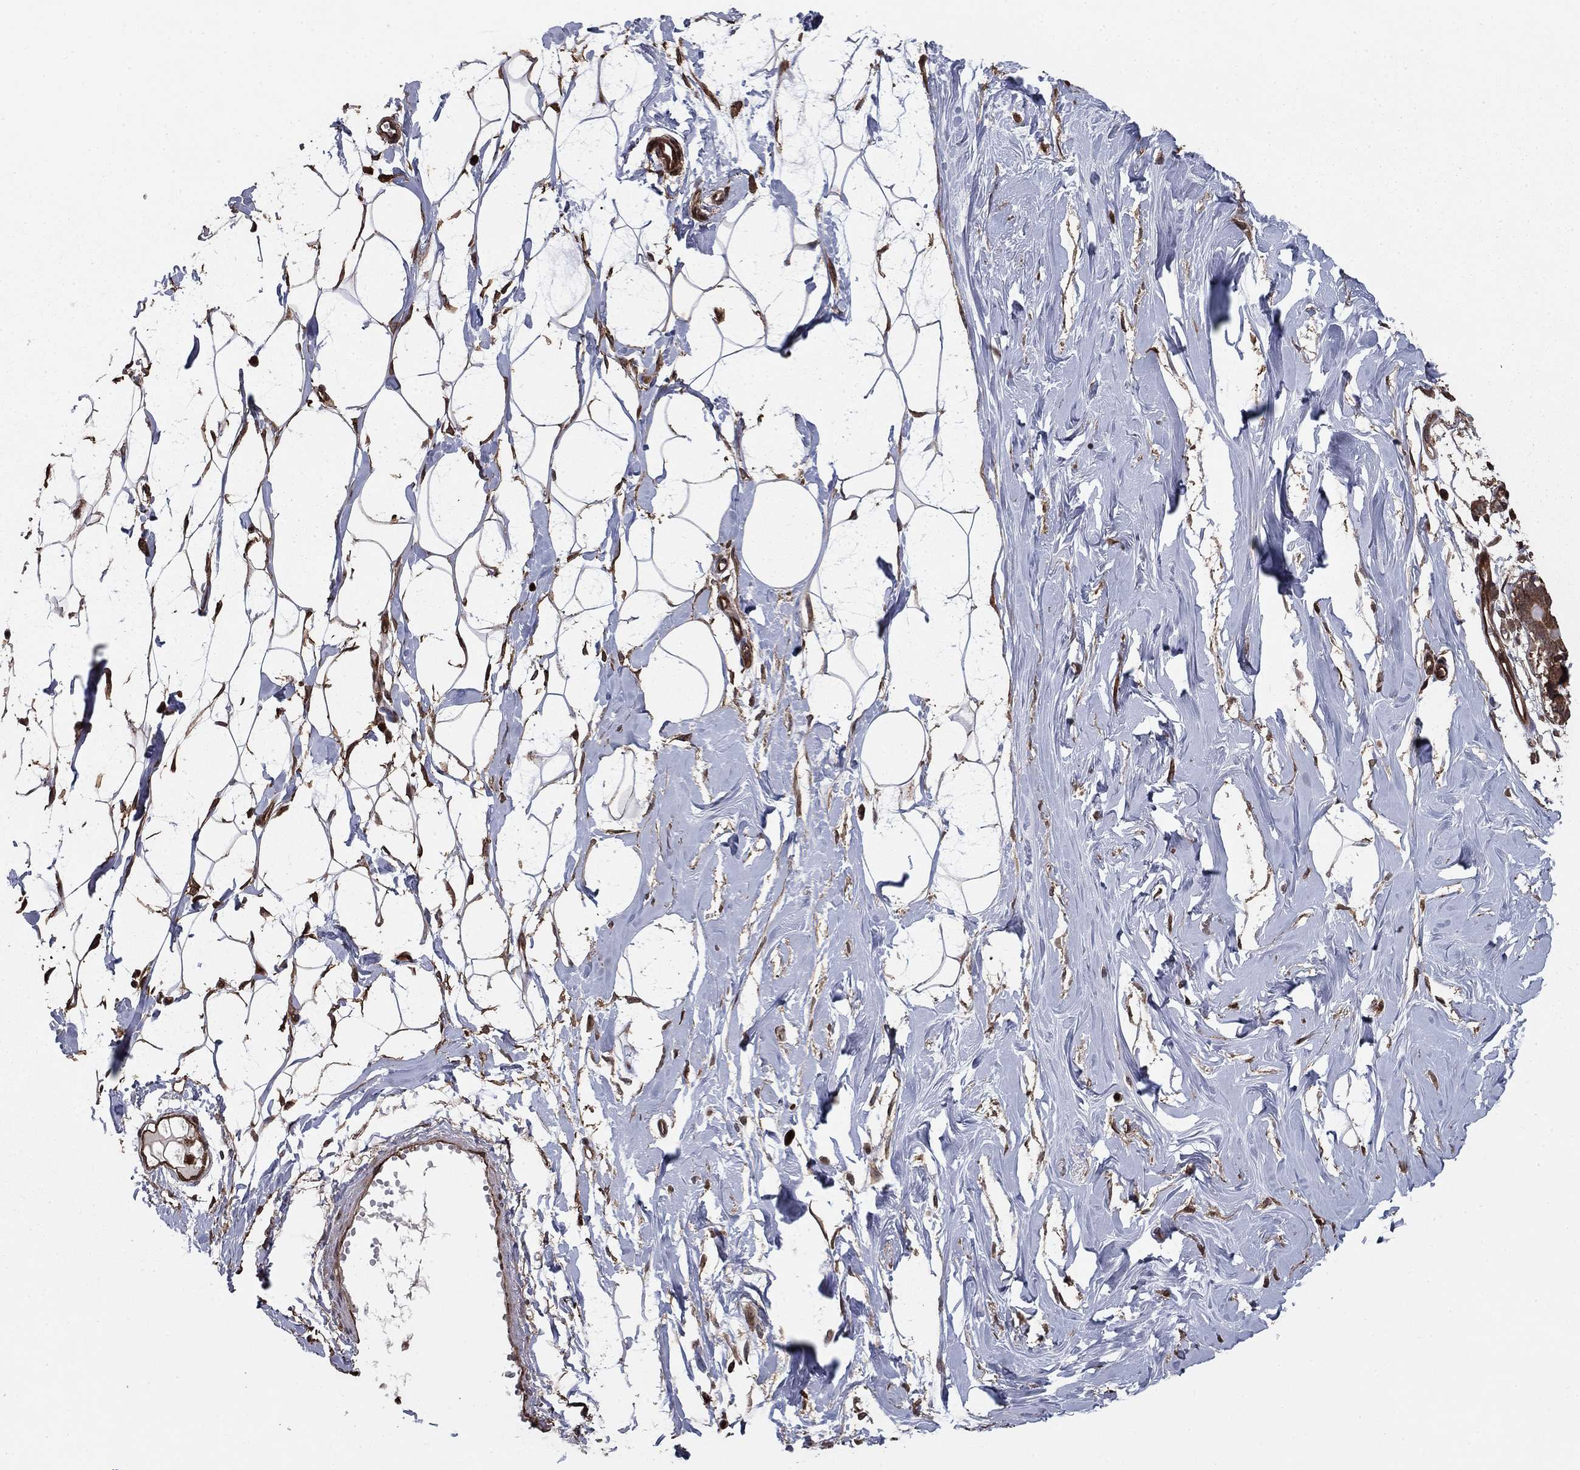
{"staining": {"intensity": "moderate", "quantity": "<25%", "location": "cytoplasmic/membranous"}, "tissue": "breast", "cell_type": "Adipocytes", "image_type": "normal", "snomed": [{"axis": "morphology", "description": "Normal tissue, NOS"}, {"axis": "topography", "description": "Breast"}], "caption": "Human breast stained with a brown dye displays moderate cytoplasmic/membranous positive expression in about <25% of adipocytes.", "gene": "GYG1", "patient": {"sex": "female", "age": 49}}